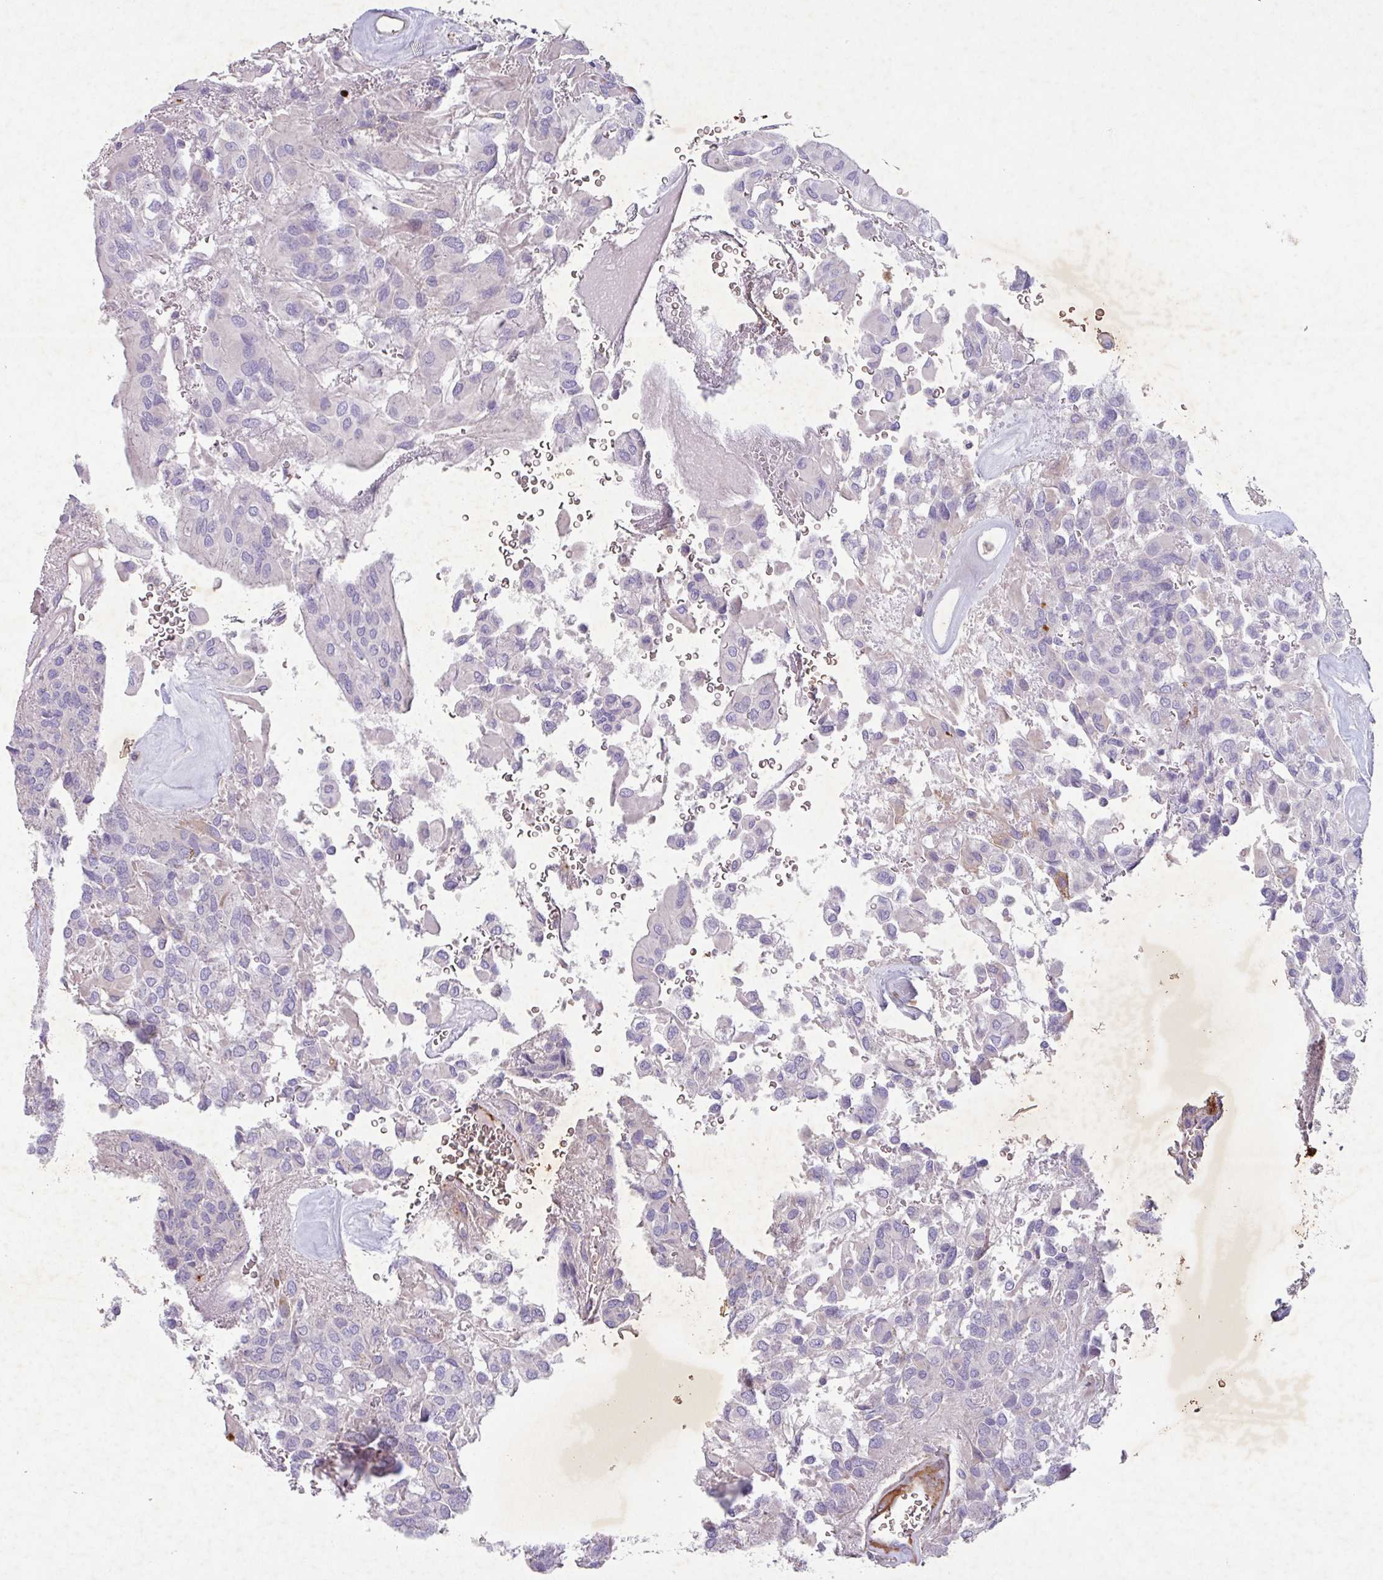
{"staining": {"intensity": "negative", "quantity": "none", "location": "none"}, "tissue": "glioma", "cell_type": "Tumor cells", "image_type": "cancer", "snomed": [{"axis": "morphology", "description": "Glioma, malignant, Low grade"}, {"axis": "topography", "description": "Brain"}], "caption": "There is no significant expression in tumor cells of low-grade glioma (malignant).", "gene": "ATP2C2", "patient": {"sex": "male", "age": 56}}